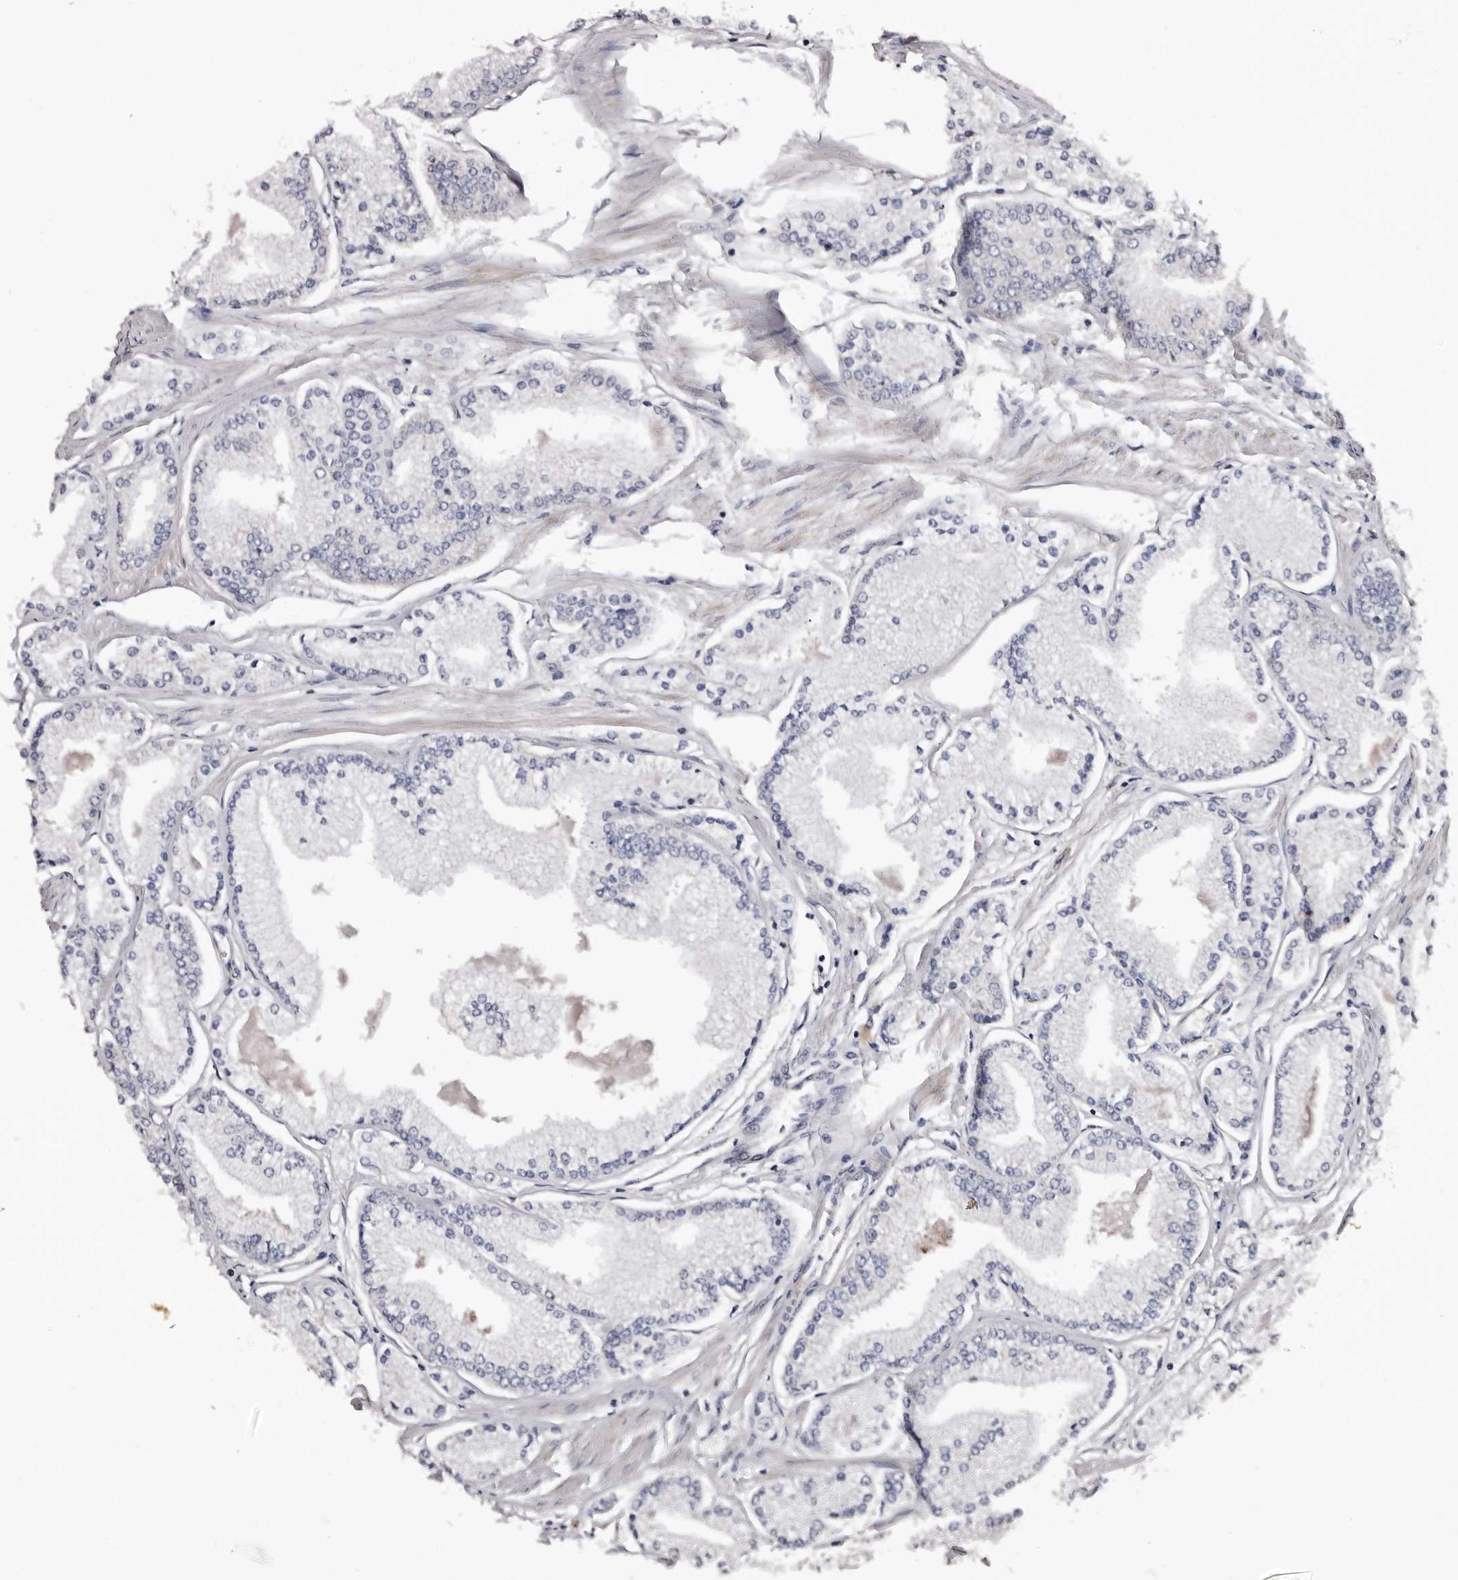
{"staining": {"intensity": "negative", "quantity": "none", "location": "none"}, "tissue": "prostate cancer", "cell_type": "Tumor cells", "image_type": "cancer", "snomed": [{"axis": "morphology", "description": "Adenocarcinoma, Low grade"}, {"axis": "topography", "description": "Prostate"}], "caption": "Tumor cells are negative for brown protein staining in prostate cancer. The staining is performed using DAB brown chromogen with nuclei counter-stained in using hematoxylin.", "gene": "TAF4B", "patient": {"sex": "male", "age": 52}}